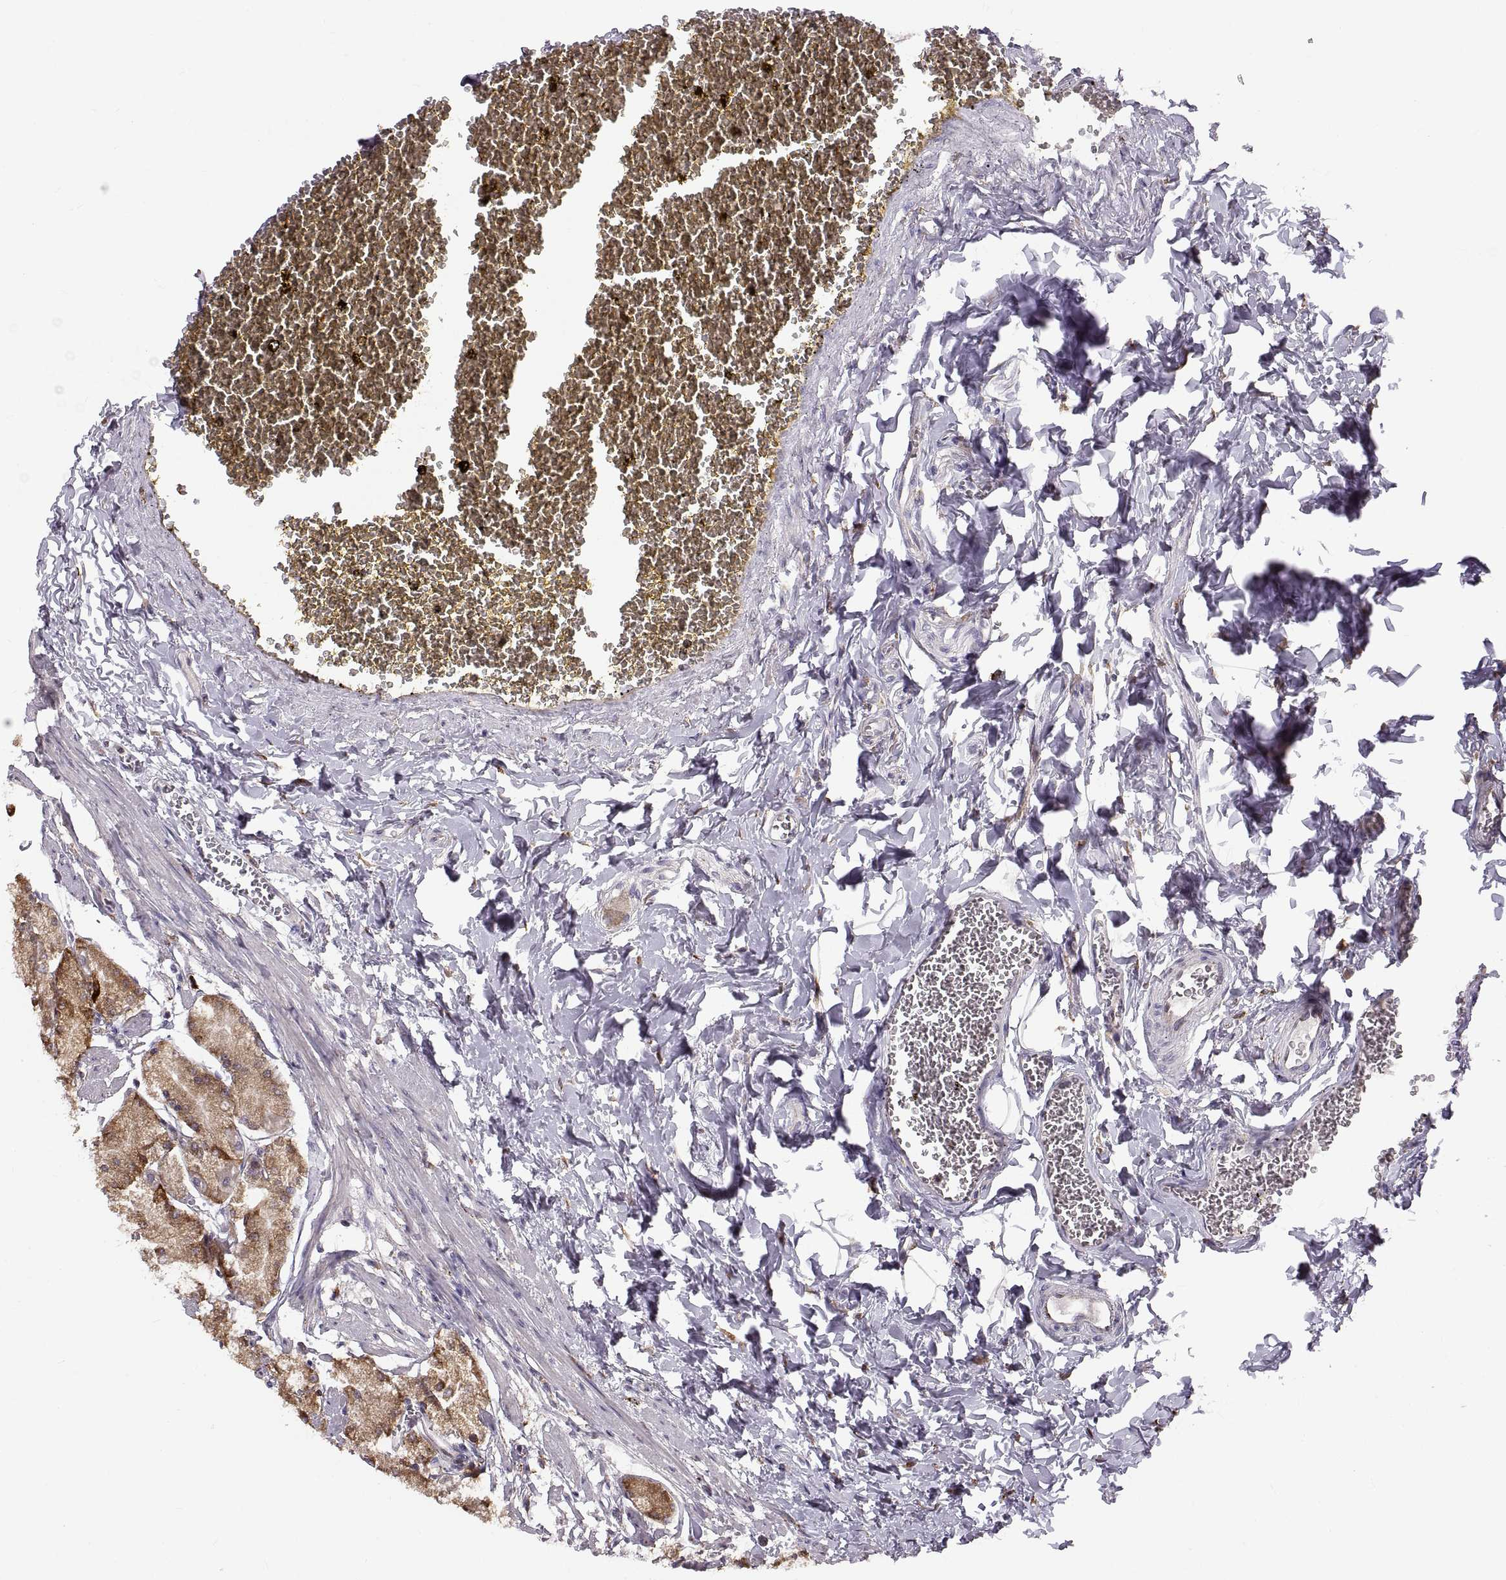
{"staining": {"intensity": "moderate", "quantity": ">75%", "location": "cytoplasmic/membranous"}, "tissue": "stomach", "cell_type": "Glandular cells", "image_type": "normal", "snomed": [{"axis": "morphology", "description": "Normal tissue, NOS"}, {"axis": "topography", "description": "Stomach, upper"}], "caption": "Immunohistochemical staining of normal stomach demonstrates medium levels of moderate cytoplasmic/membranous positivity in approximately >75% of glandular cells.", "gene": "PLEKHB2", "patient": {"sex": "male", "age": 60}}